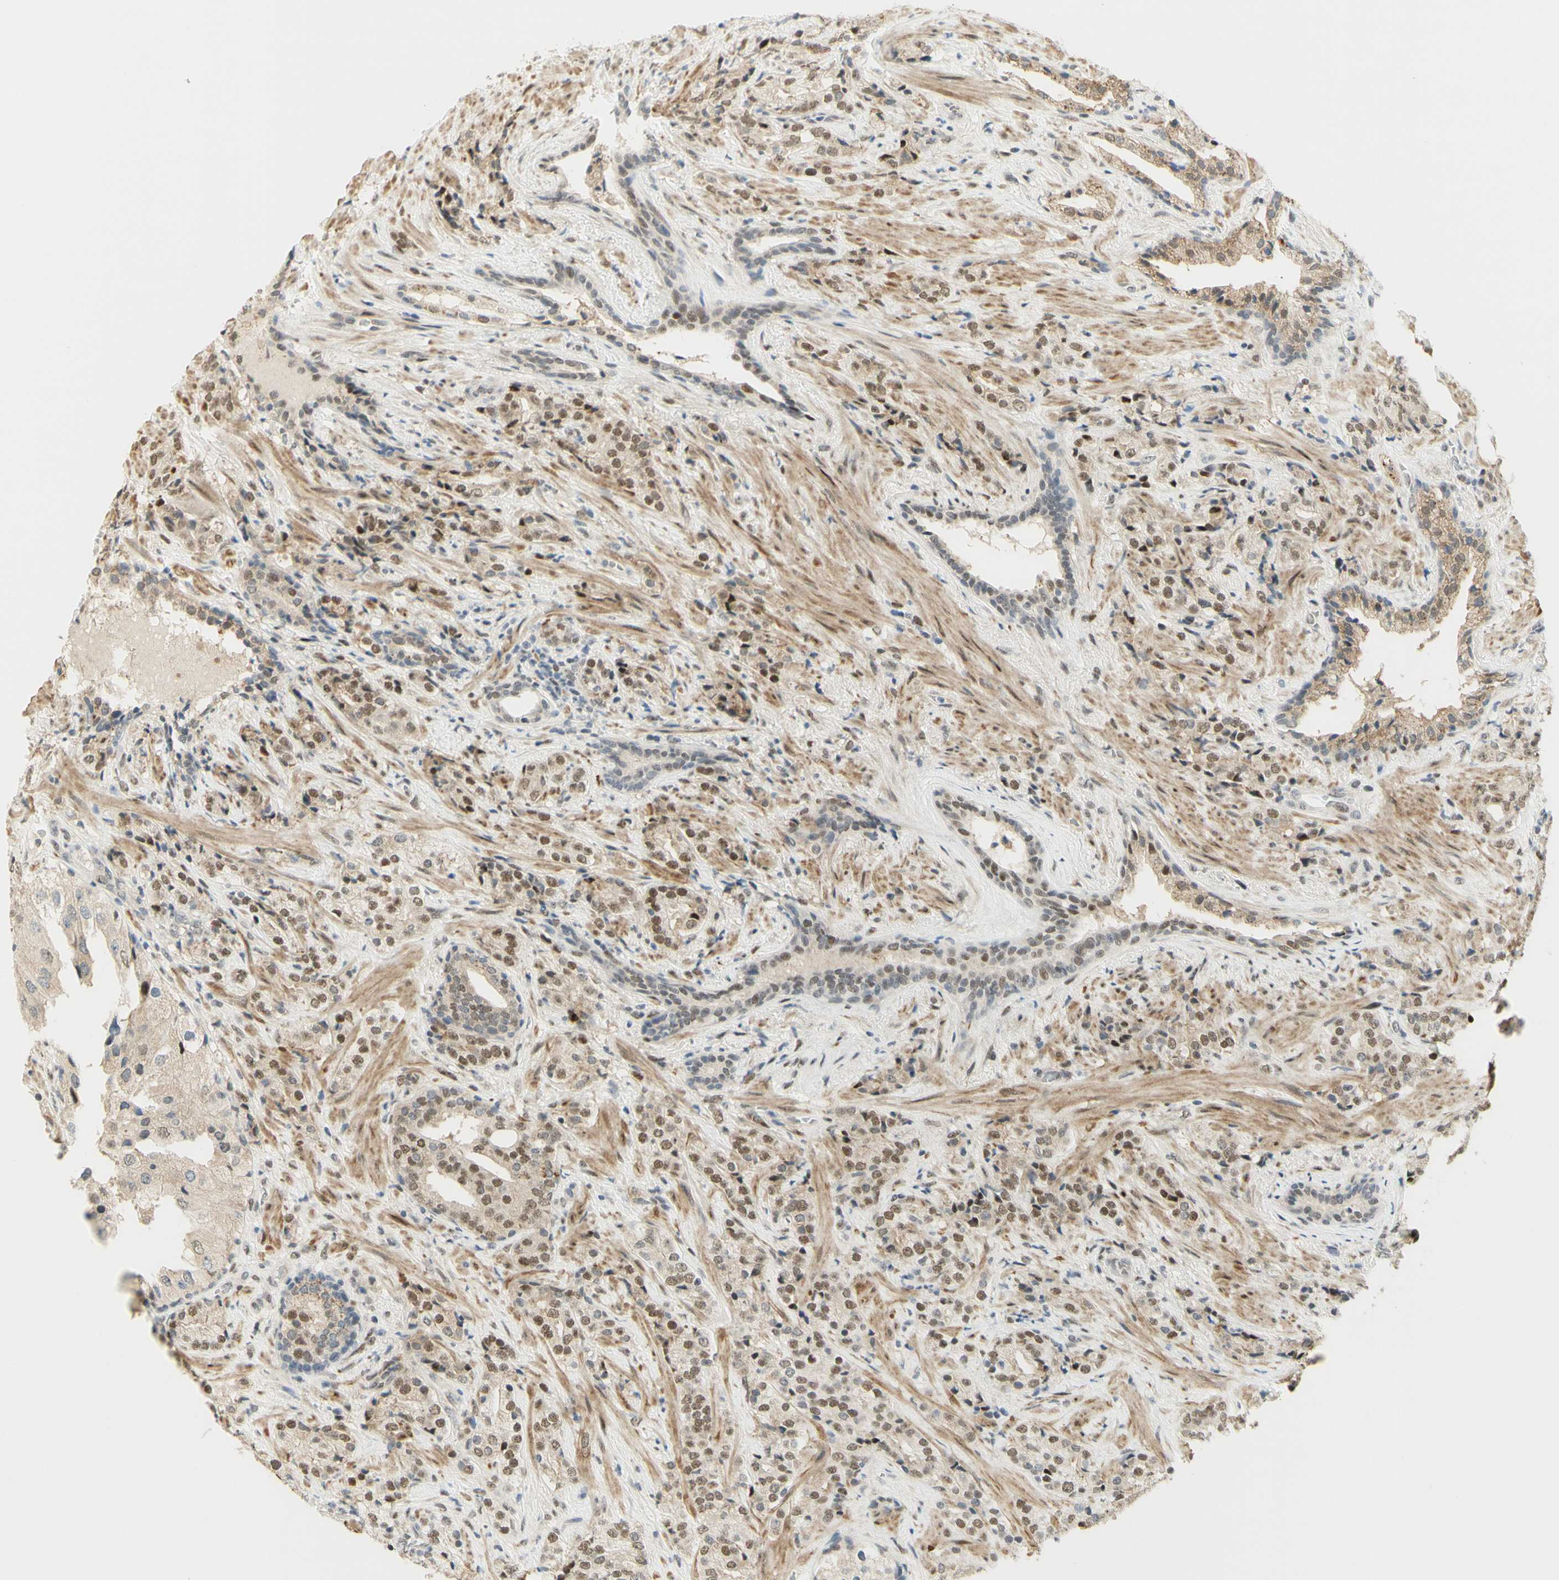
{"staining": {"intensity": "moderate", "quantity": "25%-75%", "location": "nuclear"}, "tissue": "prostate cancer", "cell_type": "Tumor cells", "image_type": "cancer", "snomed": [{"axis": "morphology", "description": "Adenocarcinoma, High grade"}, {"axis": "topography", "description": "Prostate"}], "caption": "Immunohistochemical staining of human prostate adenocarcinoma (high-grade) displays medium levels of moderate nuclear protein positivity in approximately 25%-75% of tumor cells.", "gene": "DDX1", "patient": {"sex": "male", "age": 71}}